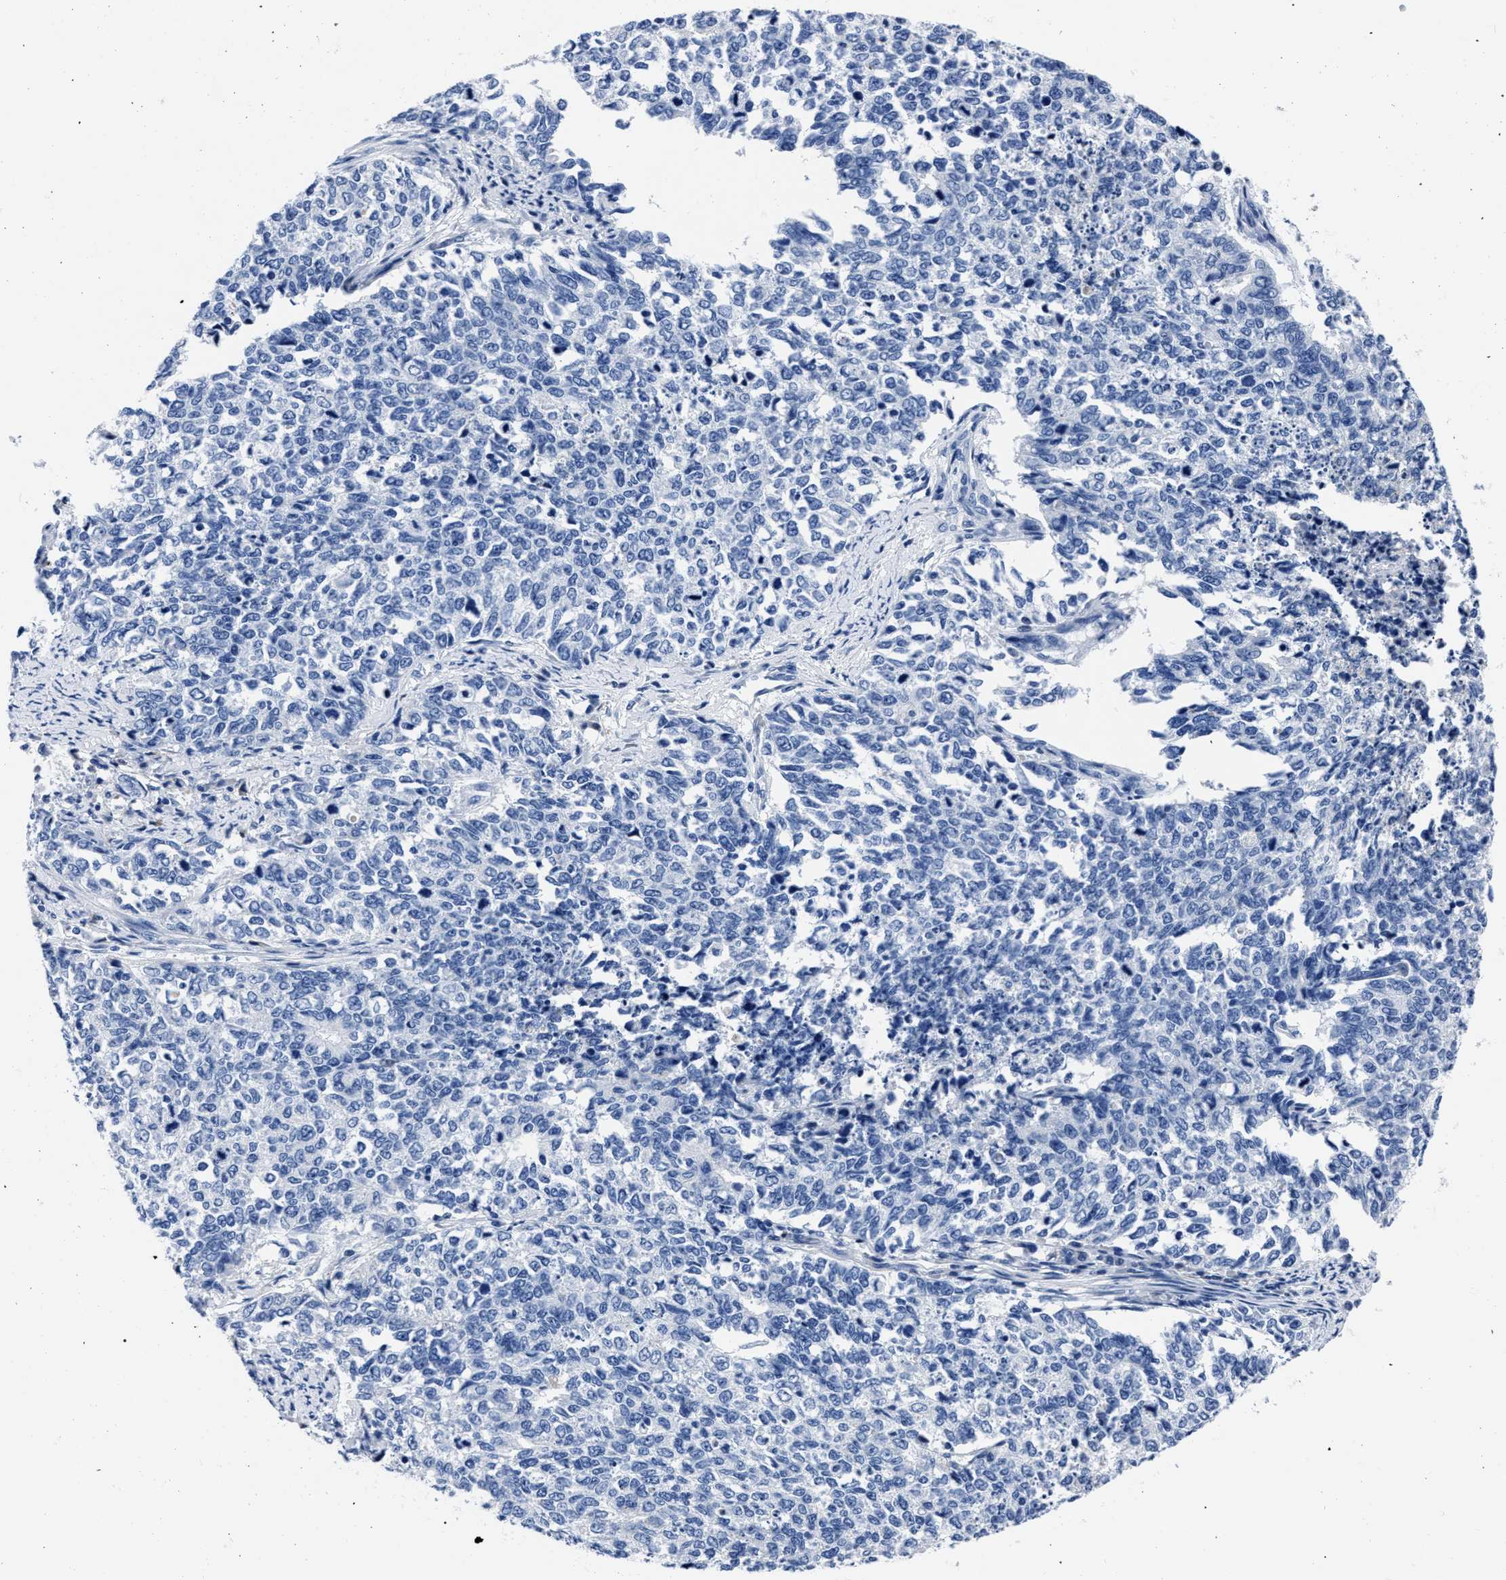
{"staining": {"intensity": "negative", "quantity": "none", "location": "none"}, "tissue": "cervical cancer", "cell_type": "Tumor cells", "image_type": "cancer", "snomed": [{"axis": "morphology", "description": "Squamous cell carcinoma, NOS"}, {"axis": "topography", "description": "Cervix"}], "caption": "The micrograph exhibits no staining of tumor cells in cervical cancer. (Brightfield microscopy of DAB immunohistochemistry (IHC) at high magnification).", "gene": "MOV10L1", "patient": {"sex": "female", "age": 63}}